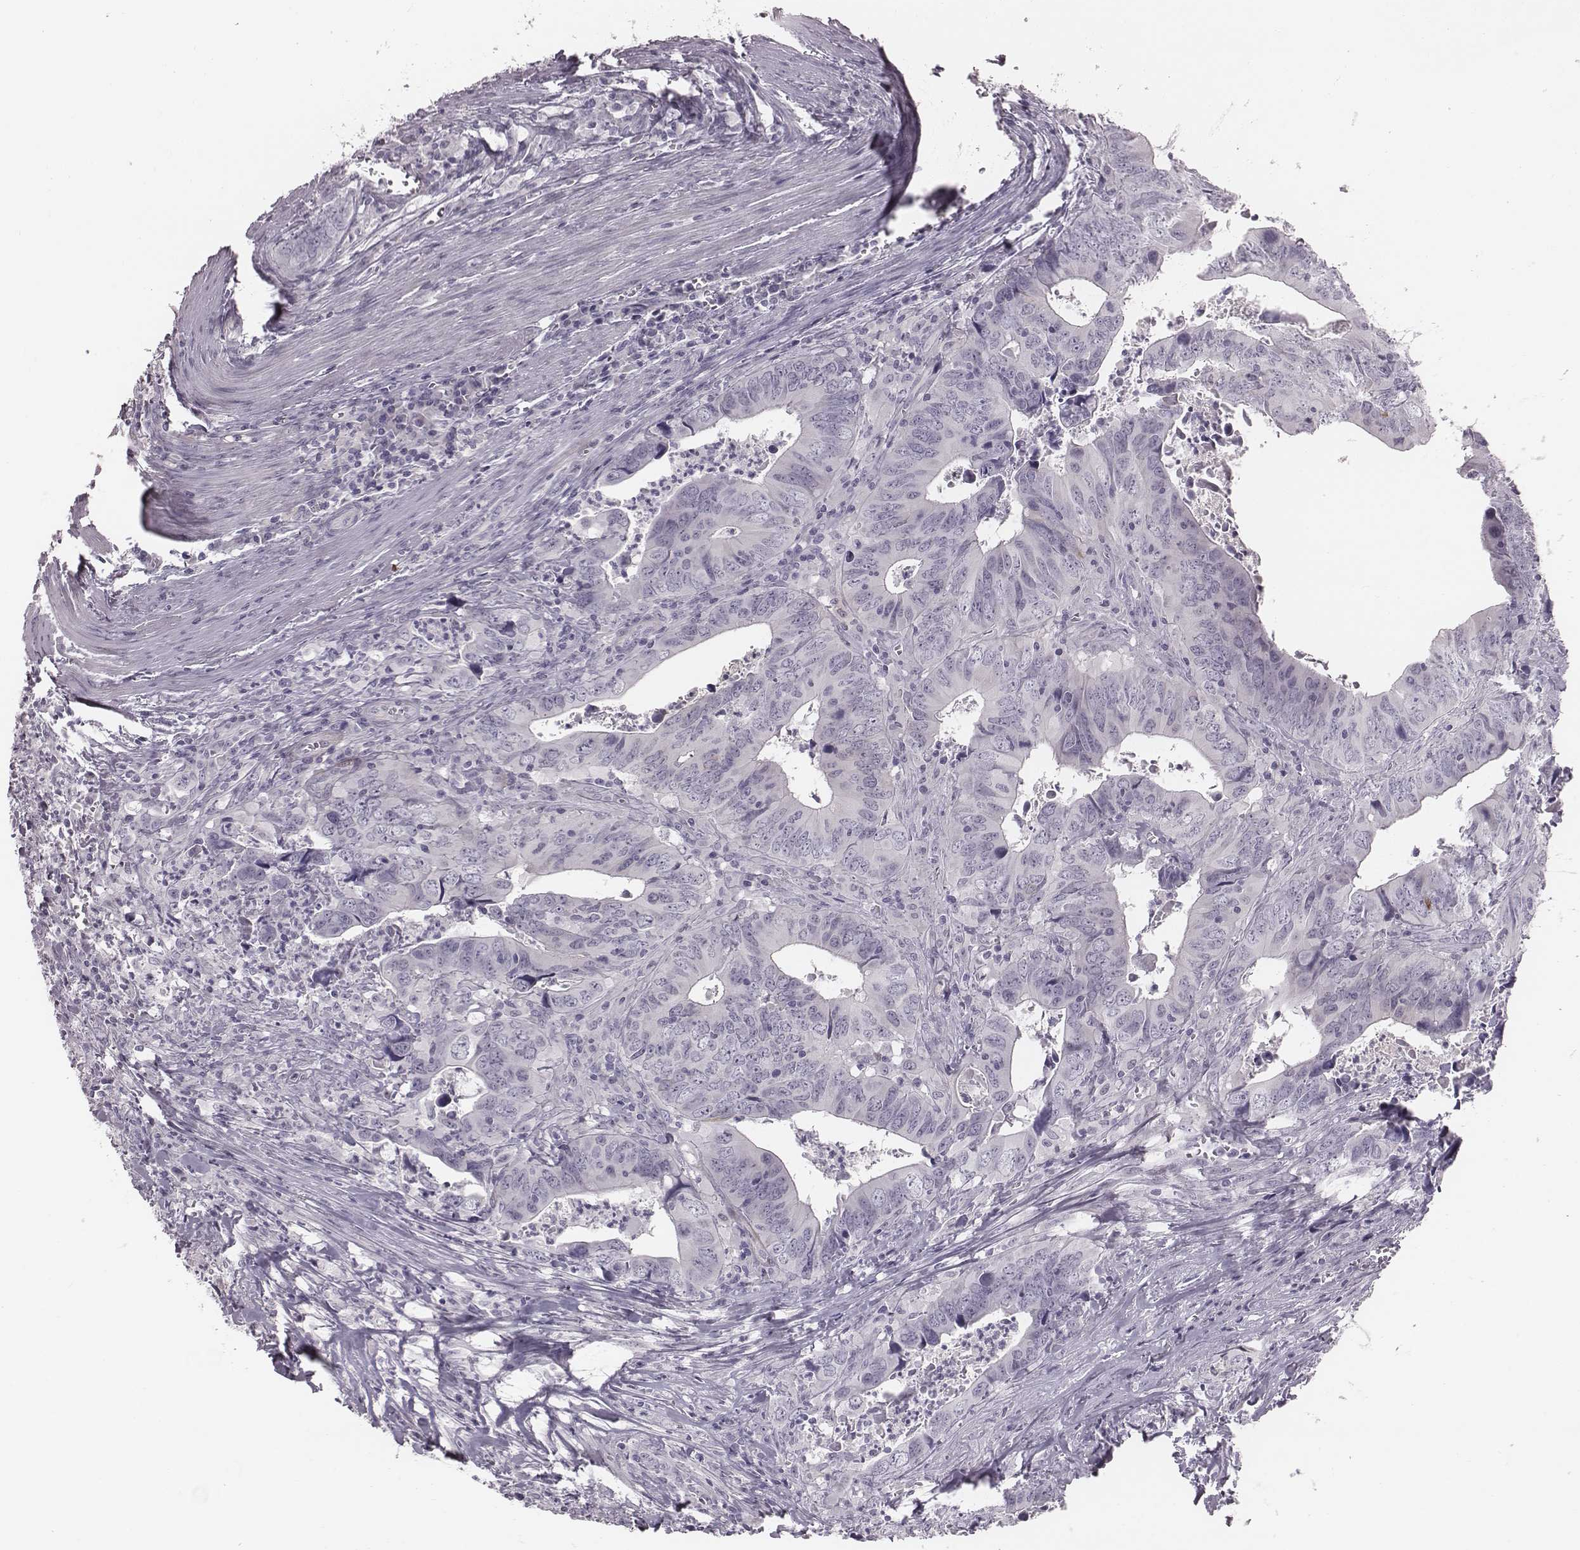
{"staining": {"intensity": "negative", "quantity": "none", "location": "none"}, "tissue": "colorectal cancer", "cell_type": "Tumor cells", "image_type": "cancer", "snomed": [{"axis": "morphology", "description": "Adenocarcinoma, NOS"}, {"axis": "topography", "description": "Colon"}], "caption": "This is an immunohistochemistry image of human colorectal cancer (adenocarcinoma). There is no expression in tumor cells.", "gene": "PDE8B", "patient": {"sex": "female", "age": 82}}